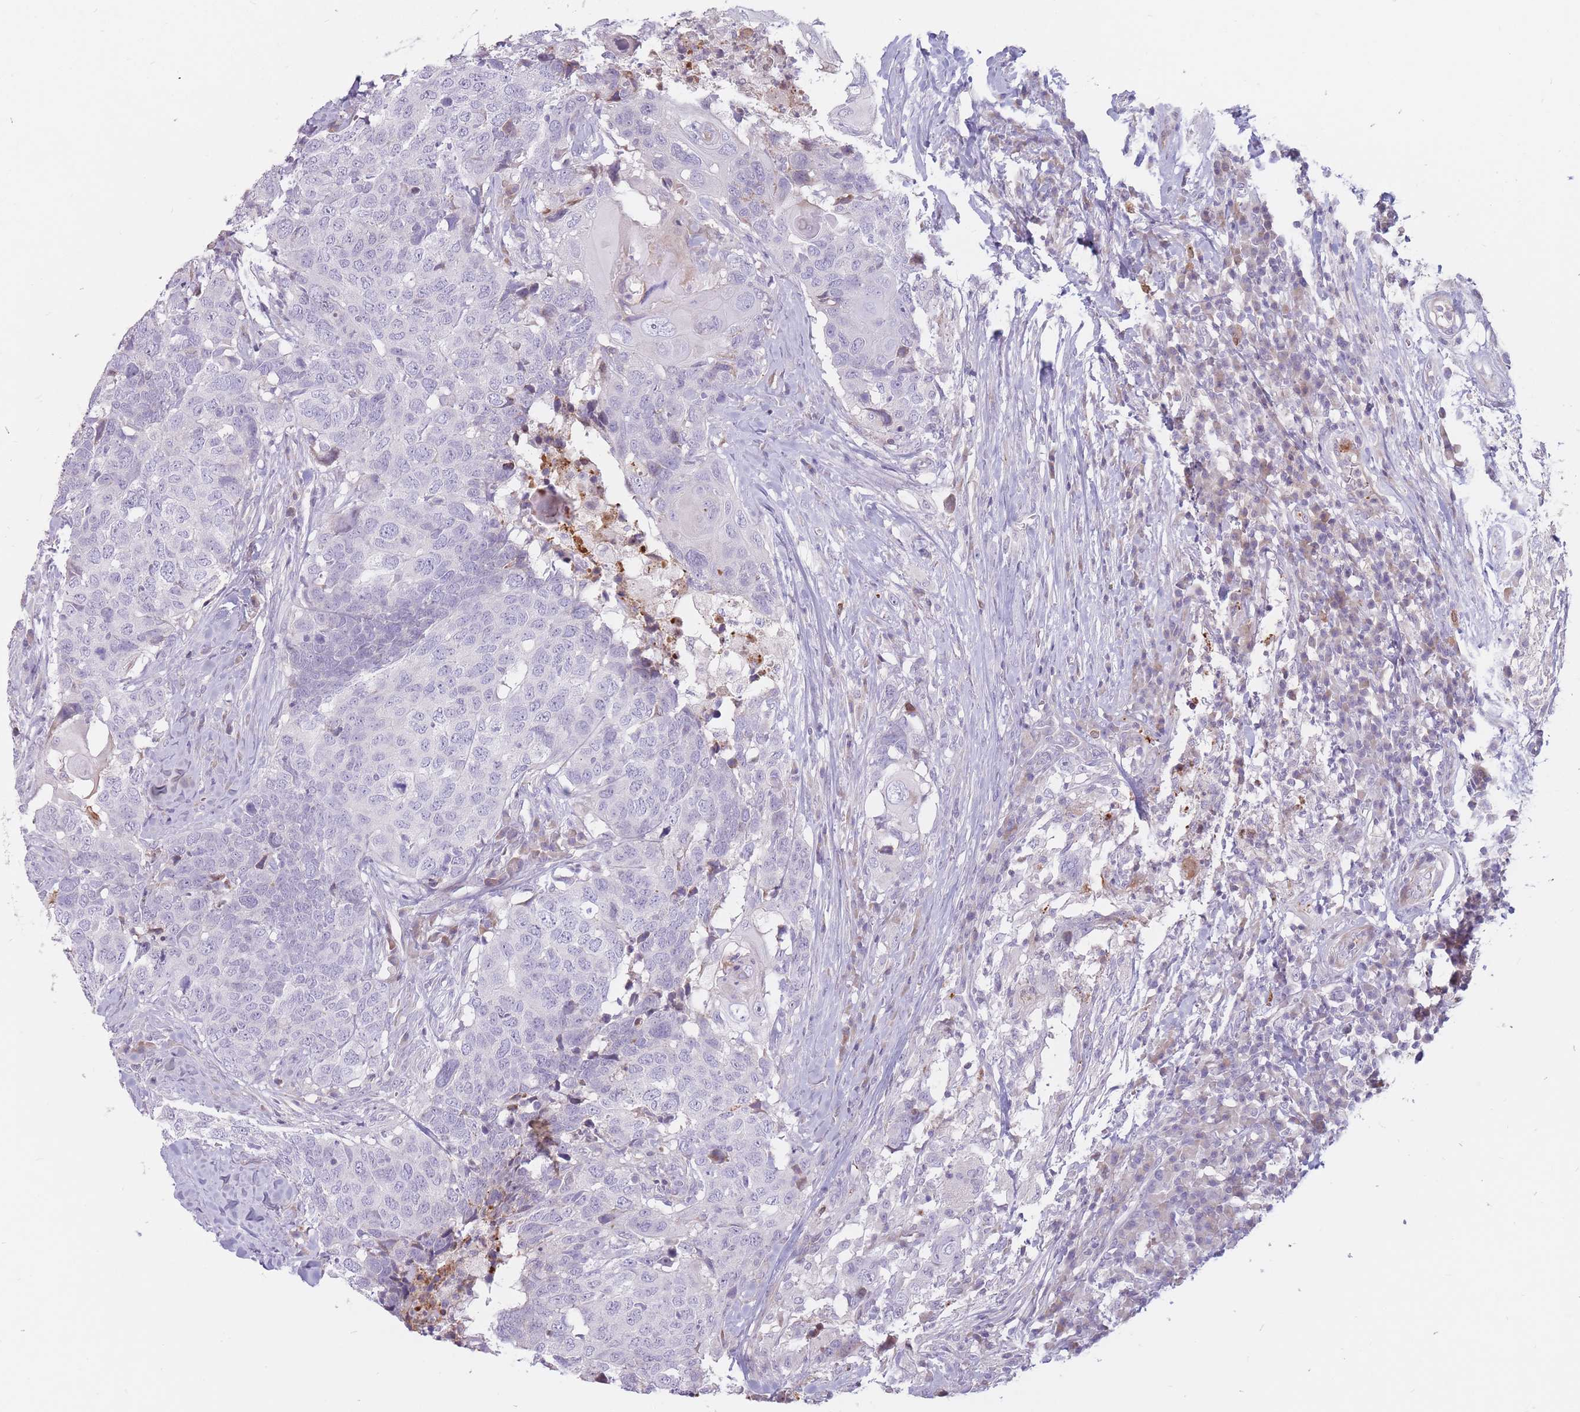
{"staining": {"intensity": "negative", "quantity": "none", "location": "none"}, "tissue": "head and neck cancer", "cell_type": "Tumor cells", "image_type": "cancer", "snomed": [{"axis": "morphology", "description": "Normal tissue, NOS"}, {"axis": "morphology", "description": "Squamous cell carcinoma, NOS"}, {"axis": "topography", "description": "Skeletal muscle"}, {"axis": "topography", "description": "Vascular tissue"}, {"axis": "topography", "description": "Peripheral nerve tissue"}, {"axis": "topography", "description": "Head-Neck"}], "caption": "Tumor cells are negative for protein expression in human head and neck cancer. (DAB (3,3'-diaminobenzidine) immunohistochemistry (IHC) with hematoxylin counter stain).", "gene": "PTGDR", "patient": {"sex": "male", "age": 66}}